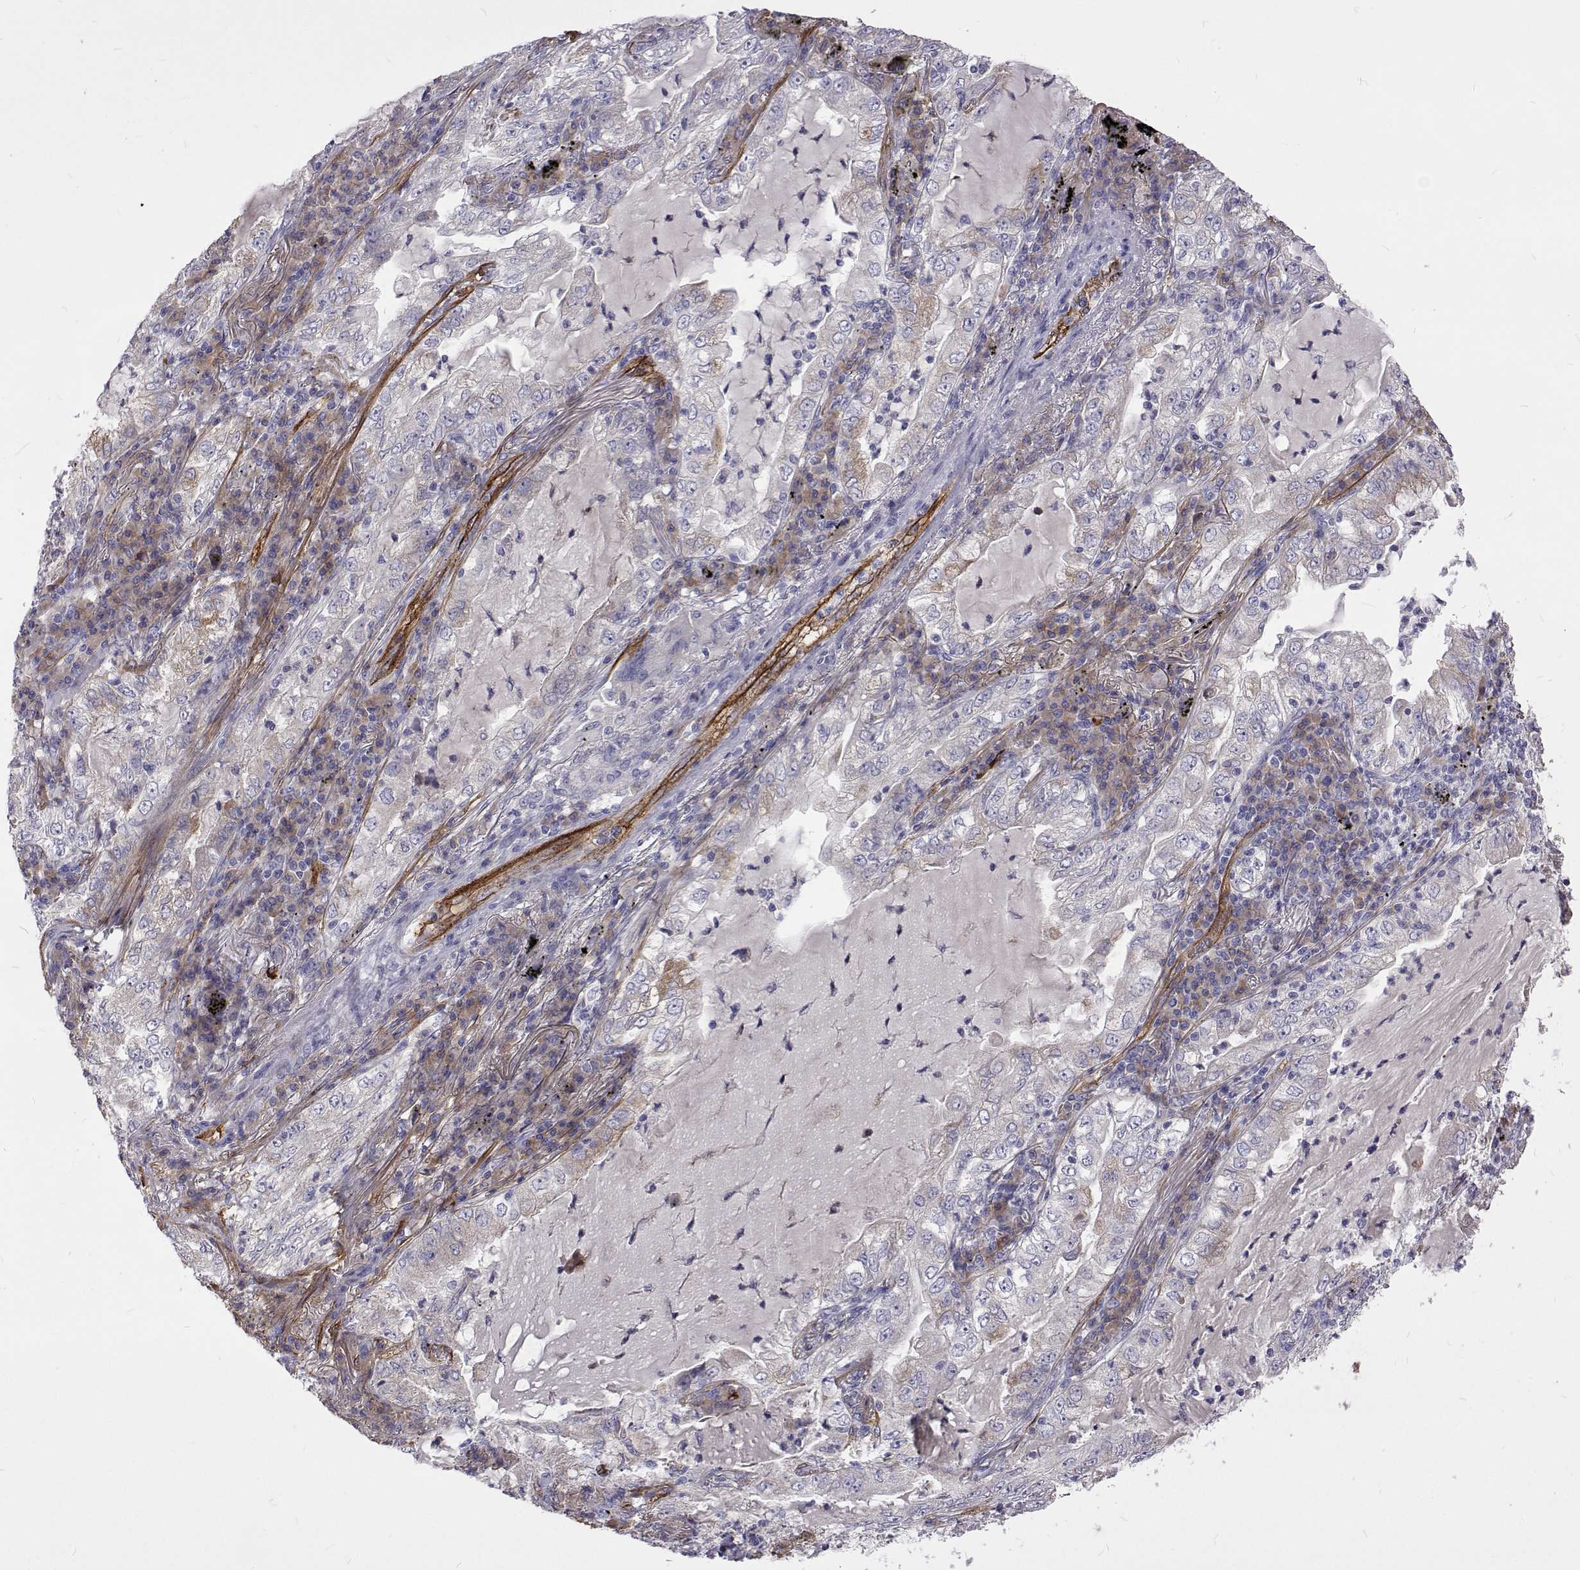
{"staining": {"intensity": "negative", "quantity": "none", "location": "none"}, "tissue": "lung cancer", "cell_type": "Tumor cells", "image_type": "cancer", "snomed": [{"axis": "morphology", "description": "Adenocarcinoma, NOS"}, {"axis": "topography", "description": "Lung"}], "caption": "This histopathology image is of adenocarcinoma (lung) stained with immunohistochemistry to label a protein in brown with the nuclei are counter-stained blue. There is no staining in tumor cells.", "gene": "NPR3", "patient": {"sex": "female", "age": 73}}